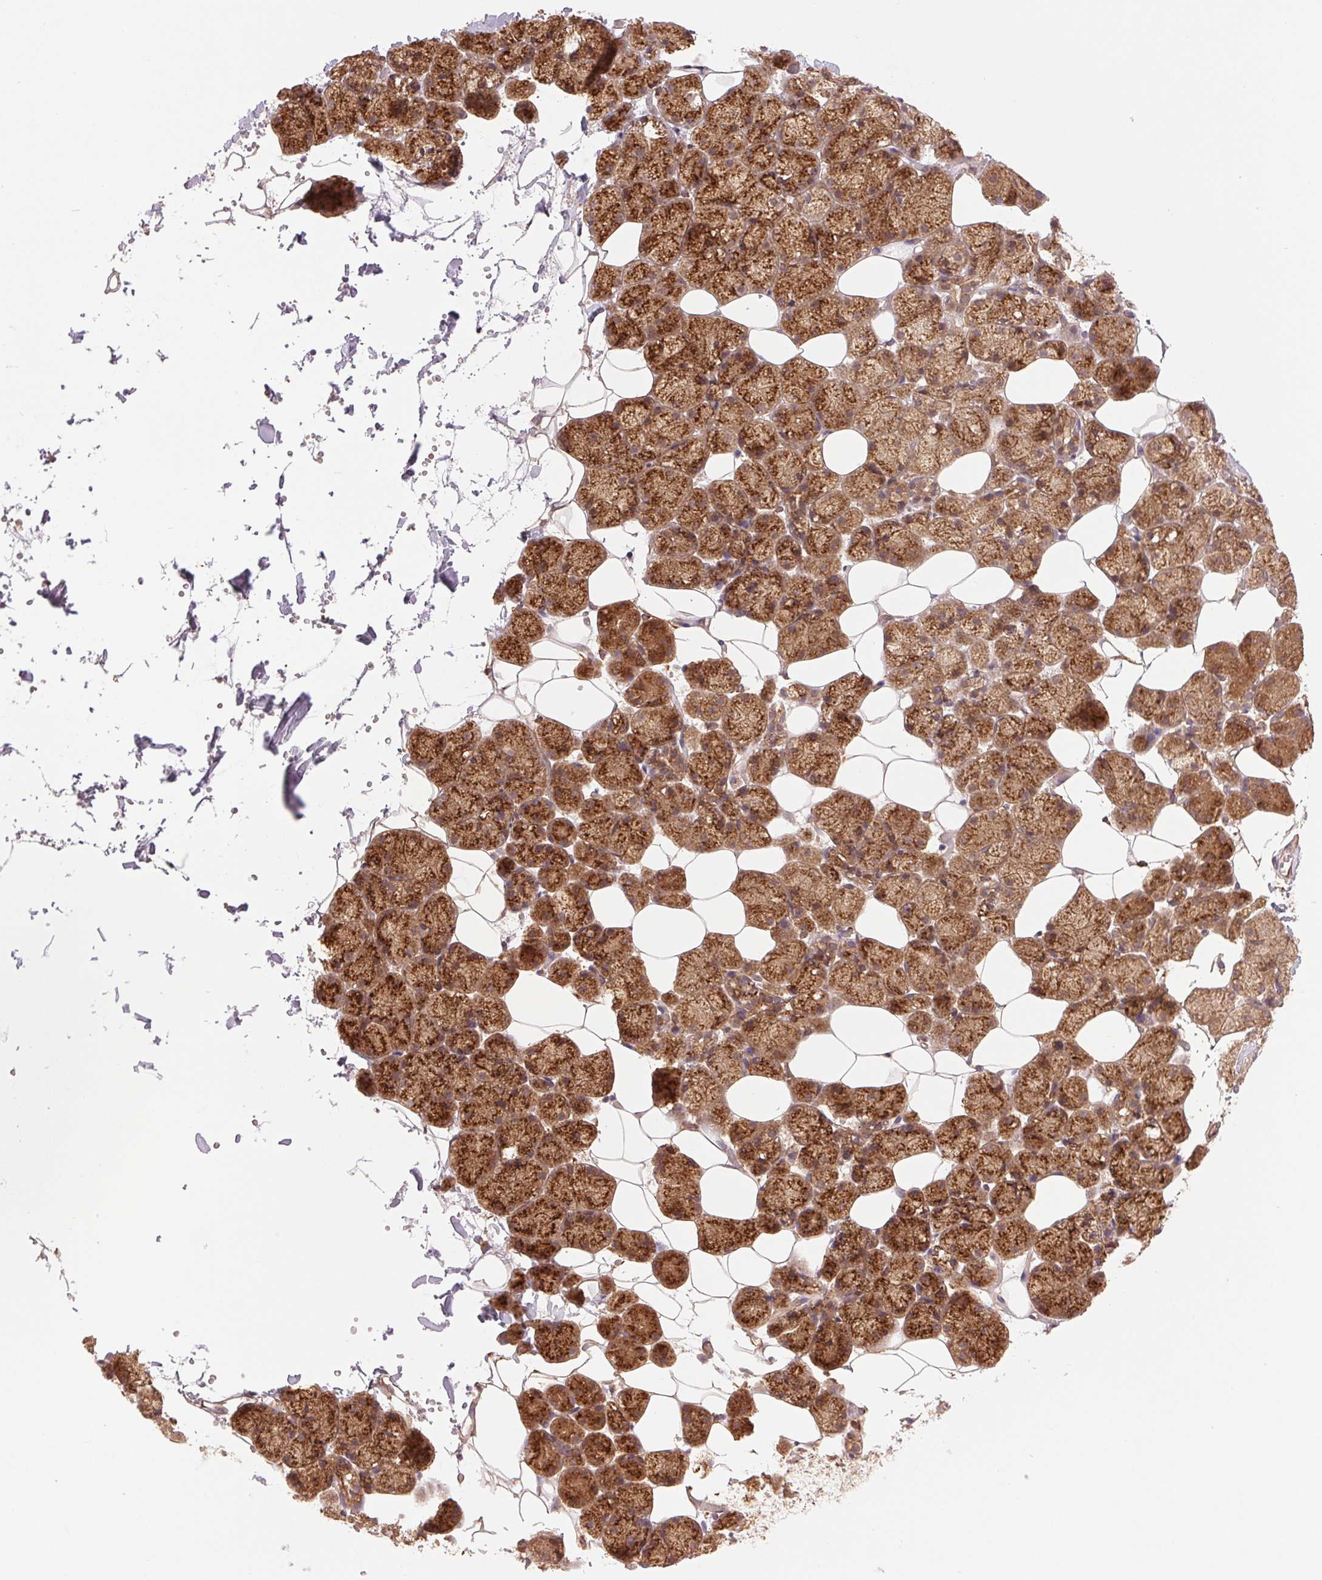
{"staining": {"intensity": "strong", "quantity": ">75%", "location": "cytoplasmic/membranous"}, "tissue": "salivary gland", "cell_type": "Glandular cells", "image_type": "normal", "snomed": [{"axis": "morphology", "description": "Normal tissue, NOS"}, {"axis": "topography", "description": "Salivary gland"}], "caption": "Glandular cells demonstrate high levels of strong cytoplasmic/membranous staining in about >75% of cells in benign salivary gland.", "gene": "STARD7", "patient": {"sex": "male", "age": 38}}